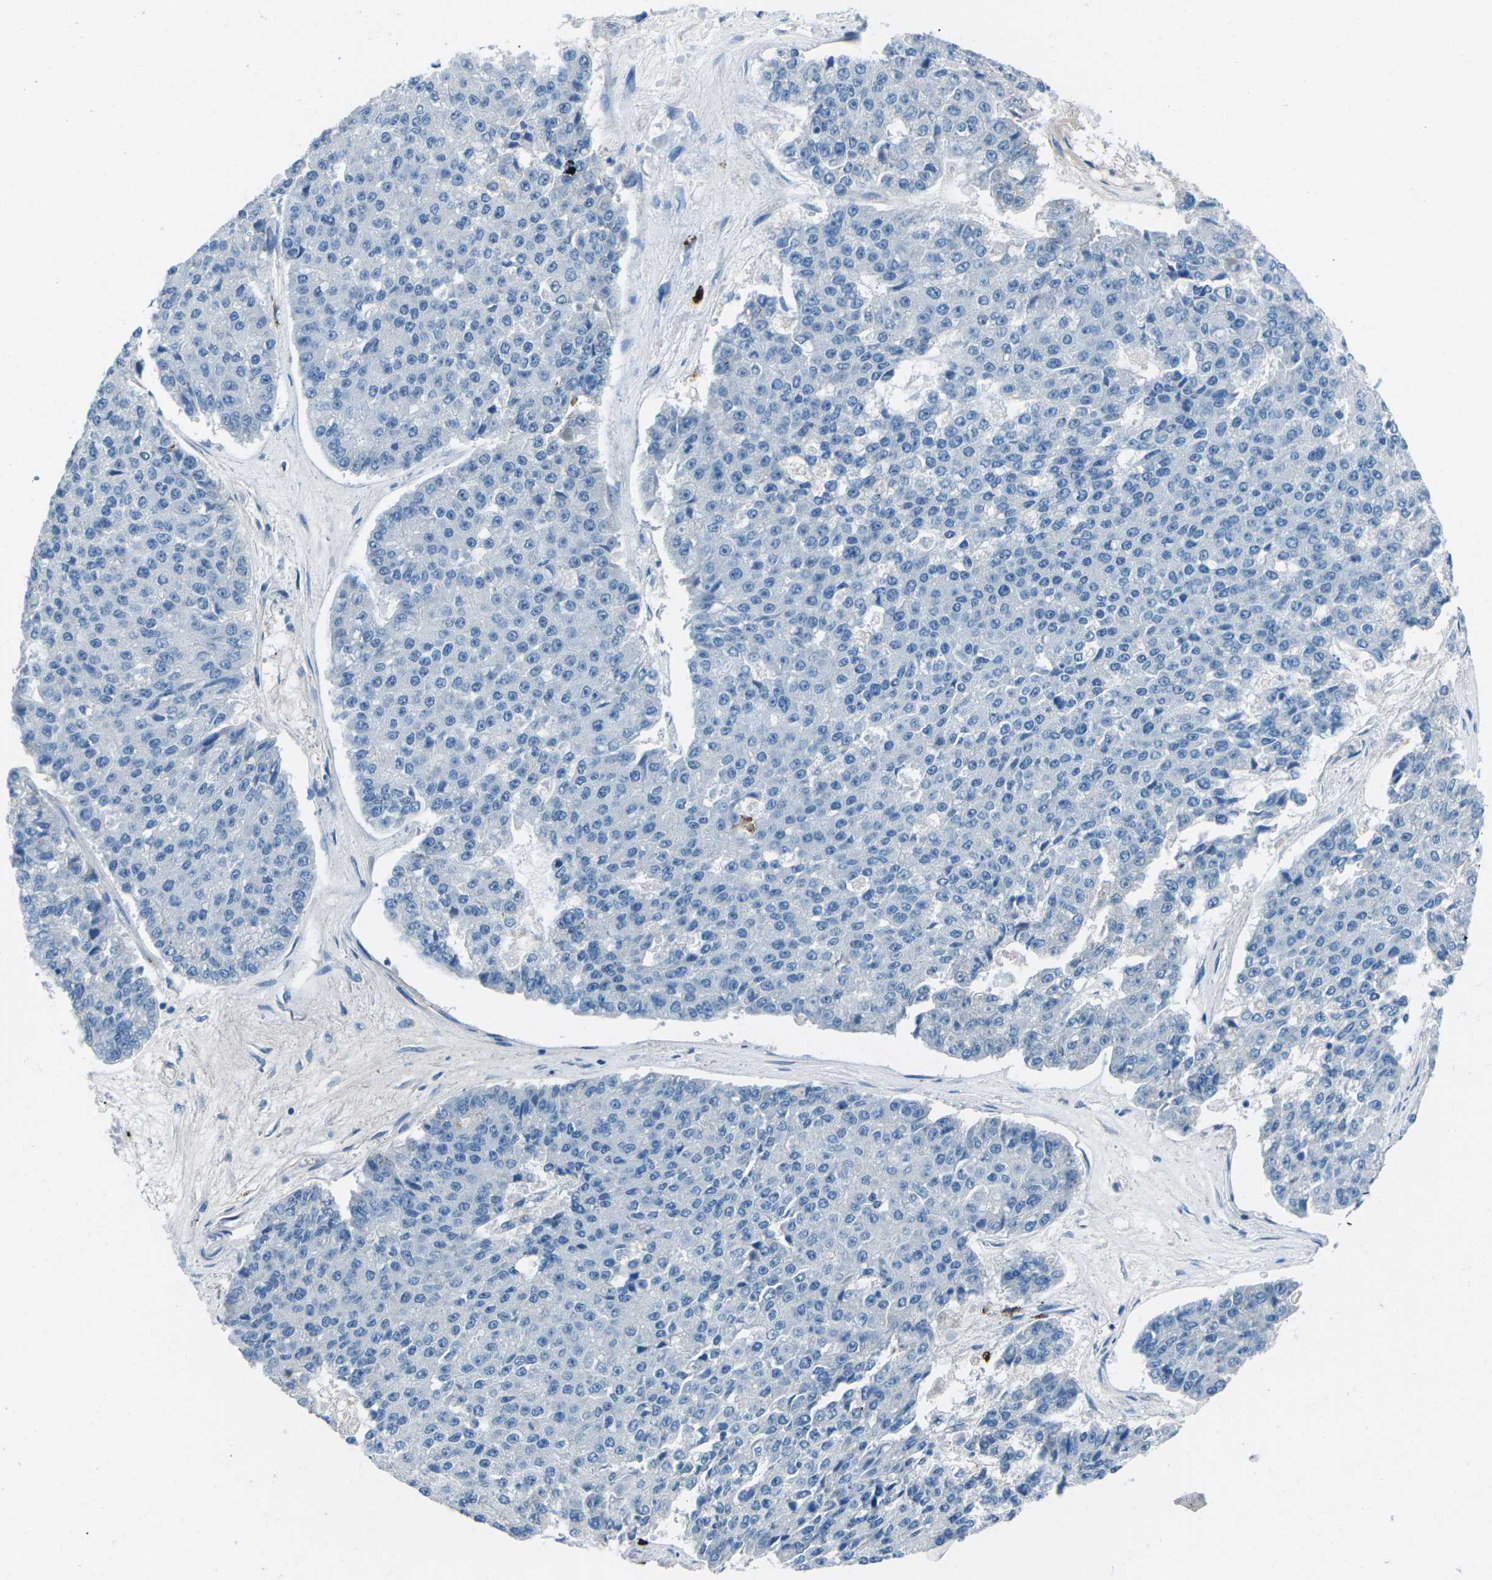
{"staining": {"intensity": "negative", "quantity": "none", "location": "none"}, "tissue": "pancreatic cancer", "cell_type": "Tumor cells", "image_type": "cancer", "snomed": [{"axis": "morphology", "description": "Adenocarcinoma, NOS"}, {"axis": "topography", "description": "Pancreas"}], "caption": "IHC micrograph of neoplastic tissue: pancreatic cancer stained with DAB (3,3'-diaminobenzidine) reveals no significant protein staining in tumor cells.", "gene": "FCN1", "patient": {"sex": "male", "age": 50}}